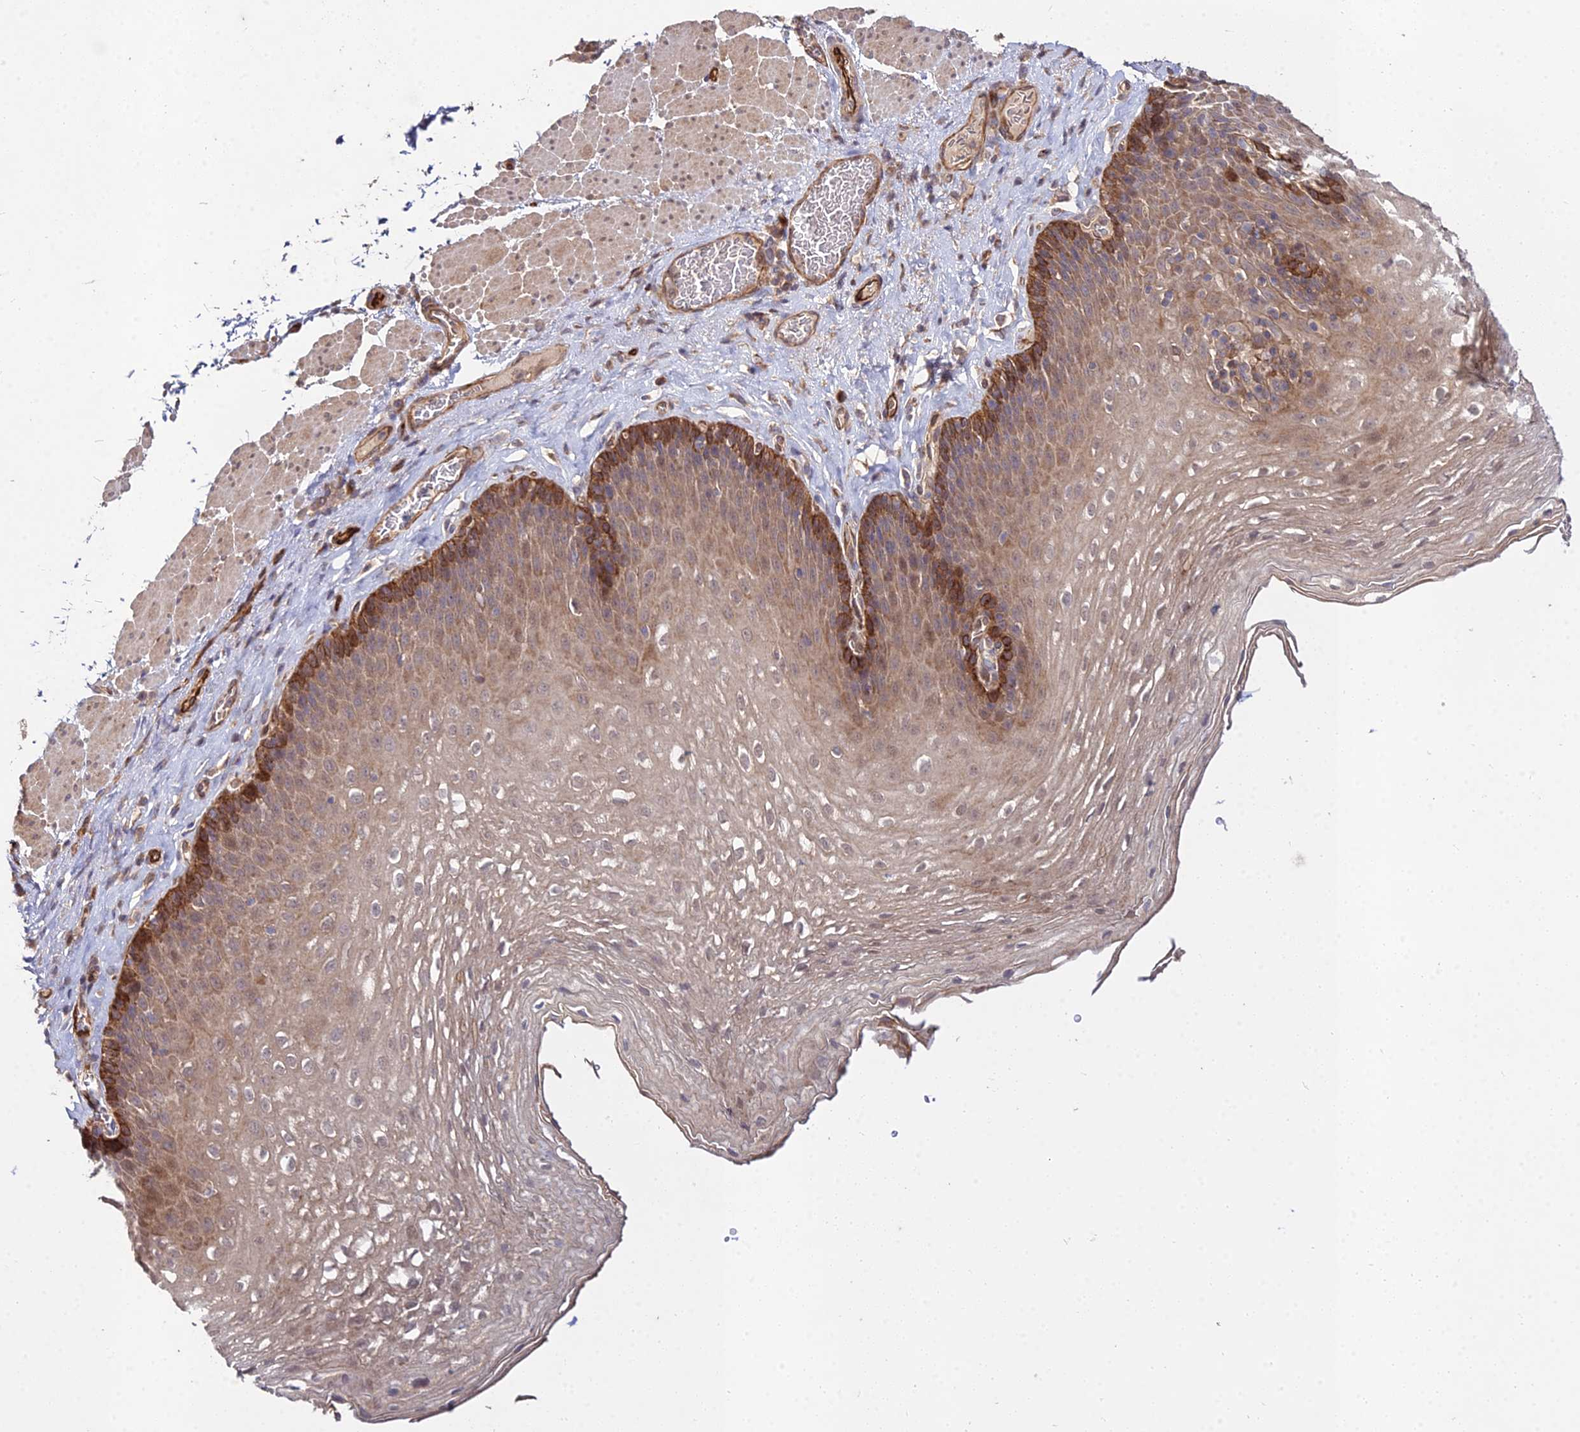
{"staining": {"intensity": "moderate", "quantity": "25%-75%", "location": "cytoplasmic/membranous"}, "tissue": "esophagus", "cell_type": "Squamous epithelial cells", "image_type": "normal", "snomed": [{"axis": "morphology", "description": "Normal tissue, NOS"}, {"axis": "topography", "description": "Esophagus"}], "caption": "DAB immunohistochemical staining of normal human esophagus displays moderate cytoplasmic/membranous protein staining in about 25%-75% of squamous epithelial cells. (Stains: DAB (3,3'-diaminobenzidine) in brown, nuclei in blue, Microscopy: brightfield microscopy at high magnification).", "gene": "GRTP1", "patient": {"sex": "female", "age": 66}}